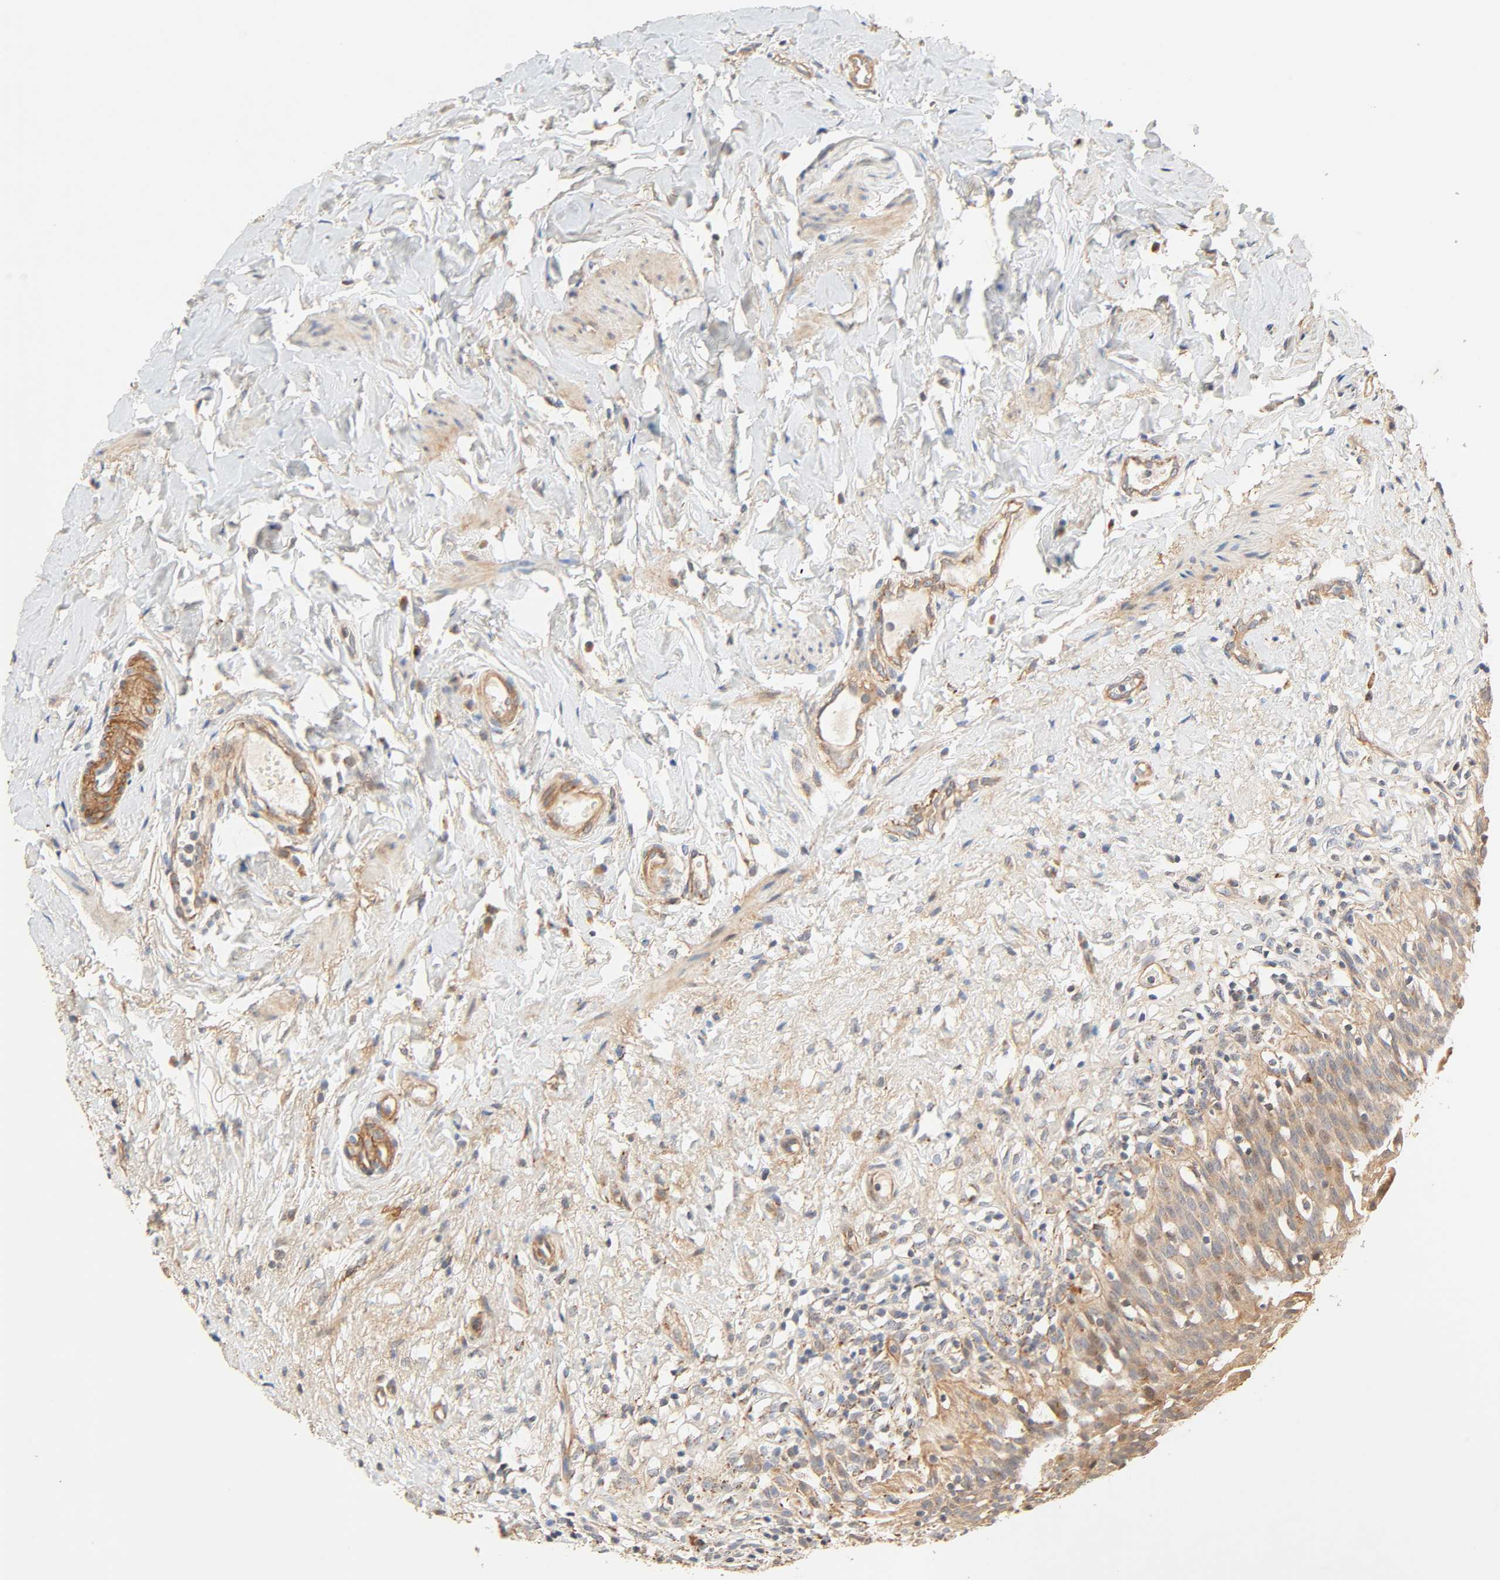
{"staining": {"intensity": "moderate", "quantity": ">75%", "location": "cytoplasmic/membranous"}, "tissue": "urinary bladder", "cell_type": "Urothelial cells", "image_type": "normal", "snomed": [{"axis": "morphology", "description": "Normal tissue, NOS"}, {"axis": "topography", "description": "Urinary bladder"}], "caption": "The histopathology image exhibits staining of benign urinary bladder, revealing moderate cytoplasmic/membranous protein staining (brown color) within urothelial cells.", "gene": "MAPK6", "patient": {"sex": "female", "age": 80}}